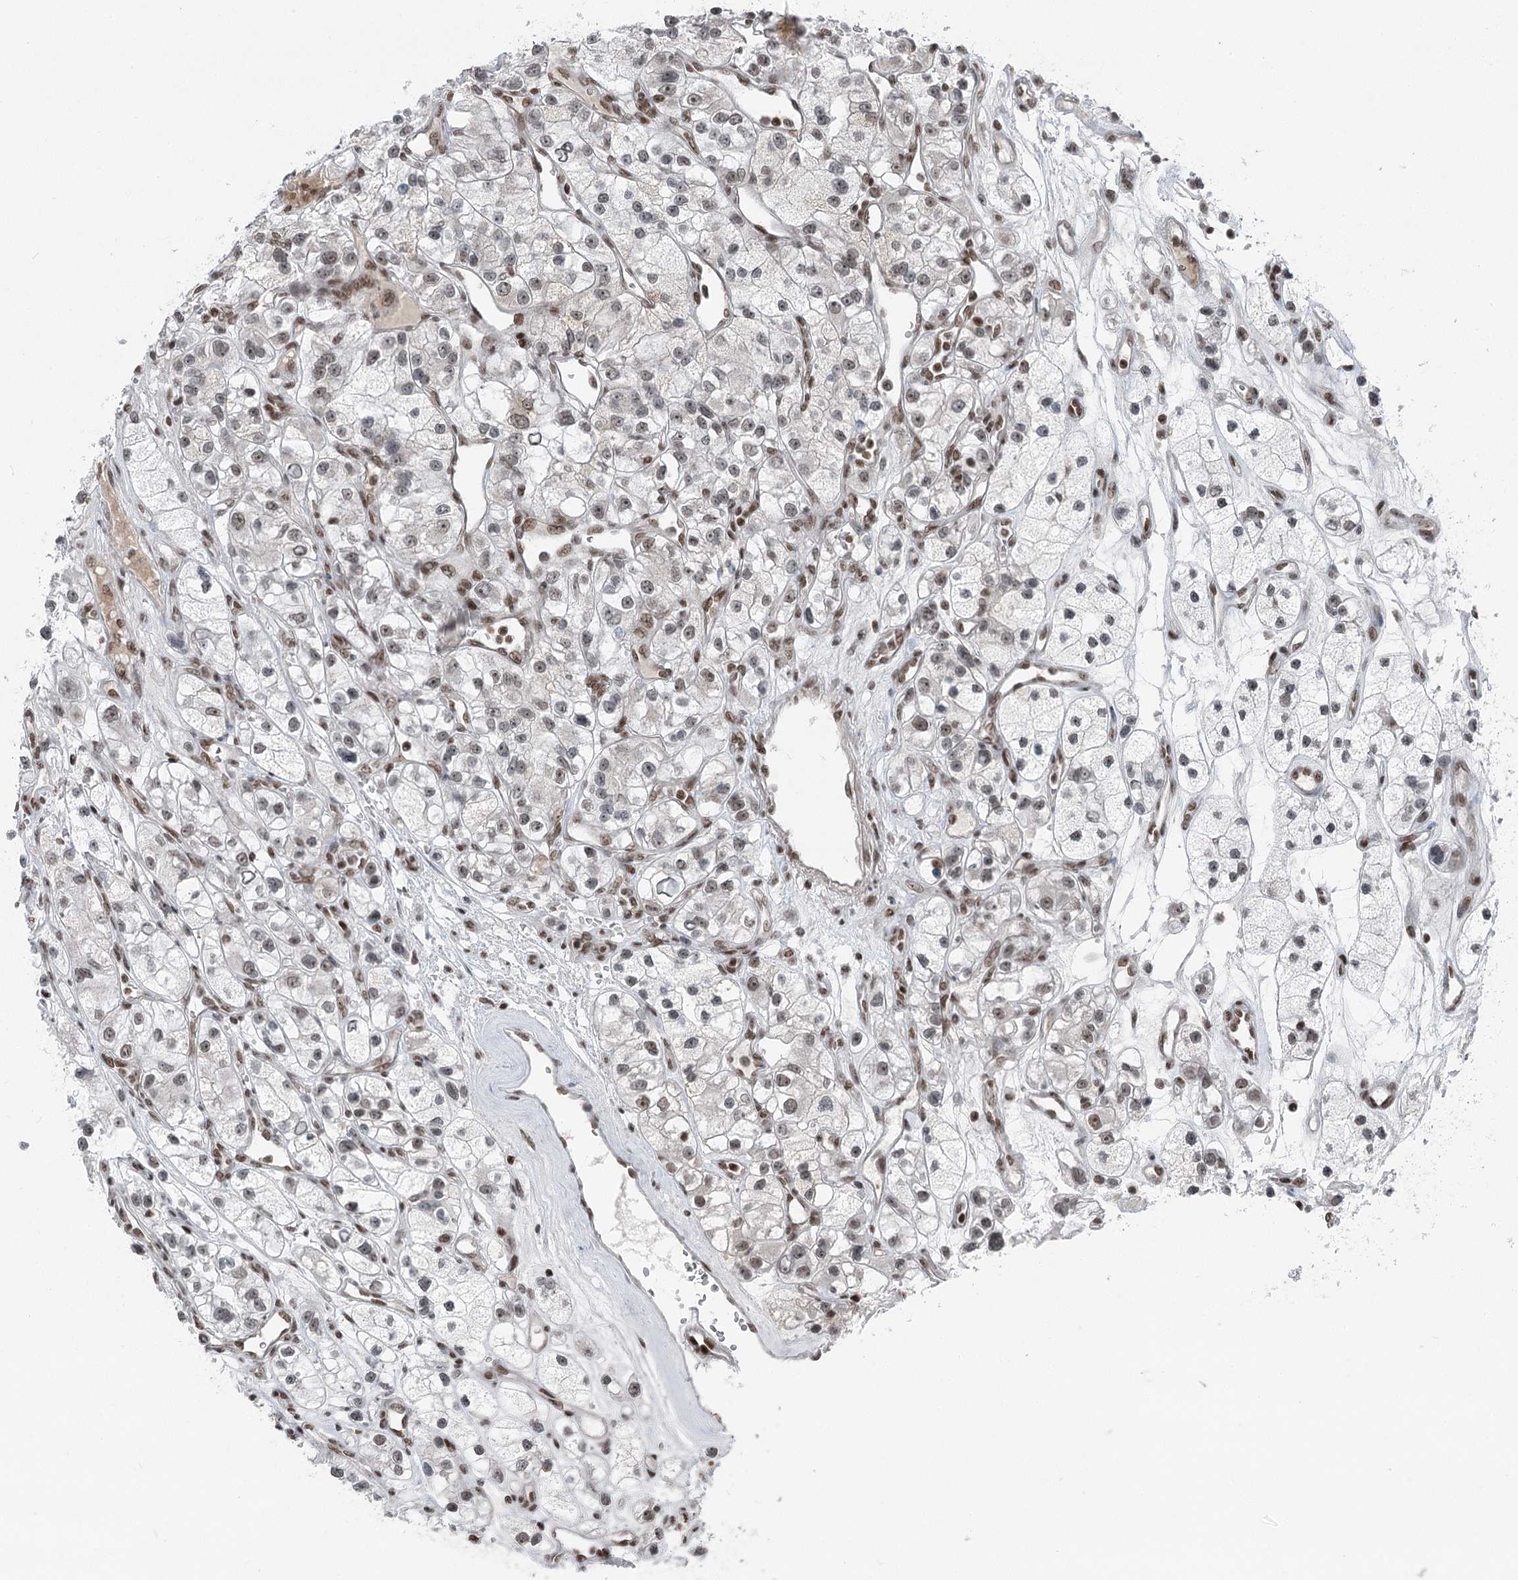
{"staining": {"intensity": "weak", "quantity": ">75%", "location": "nuclear"}, "tissue": "renal cancer", "cell_type": "Tumor cells", "image_type": "cancer", "snomed": [{"axis": "morphology", "description": "Adenocarcinoma, NOS"}, {"axis": "topography", "description": "Kidney"}], "caption": "Immunohistochemical staining of adenocarcinoma (renal) reveals low levels of weak nuclear protein positivity in about >75% of tumor cells.", "gene": "CGGBP1", "patient": {"sex": "female", "age": 57}}